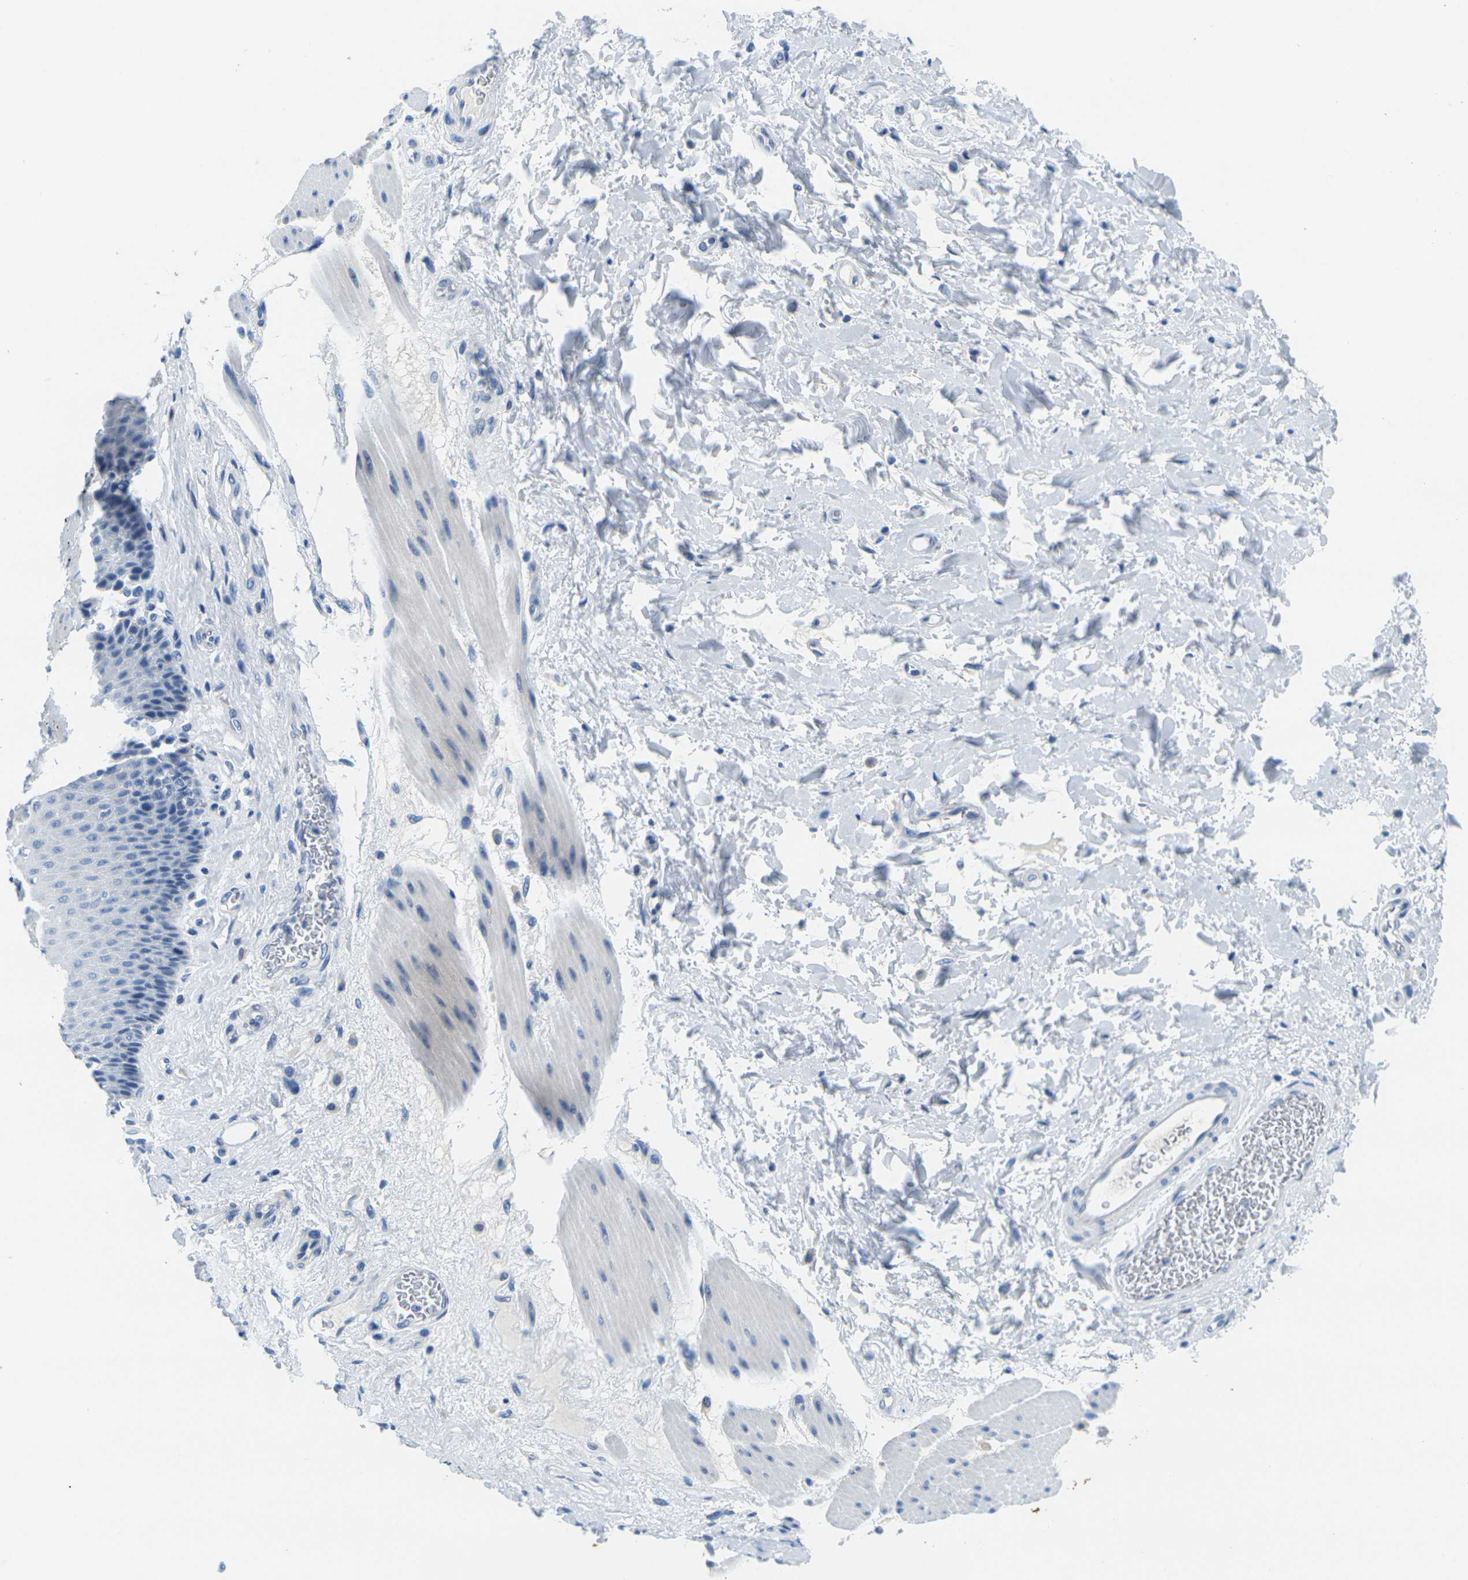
{"staining": {"intensity": "negative", "quantity": "none", "location": "none"}, "tissue": "esophagus", "cell_type": "Squamous epithelial cells", "image_type": "normal", "snomed": [{"axis": "morphology", "description": "Normal tissue, NOS"}, {"axis": "topography", "description": "Esophagus"}], "caption": "IHC histopathology image of normal esophagus stained for a protein (brown), which shows no expression in squamous epithelial cells.", "gene": "FAM3D", "patient": {"sex": "female", "age": 72}}